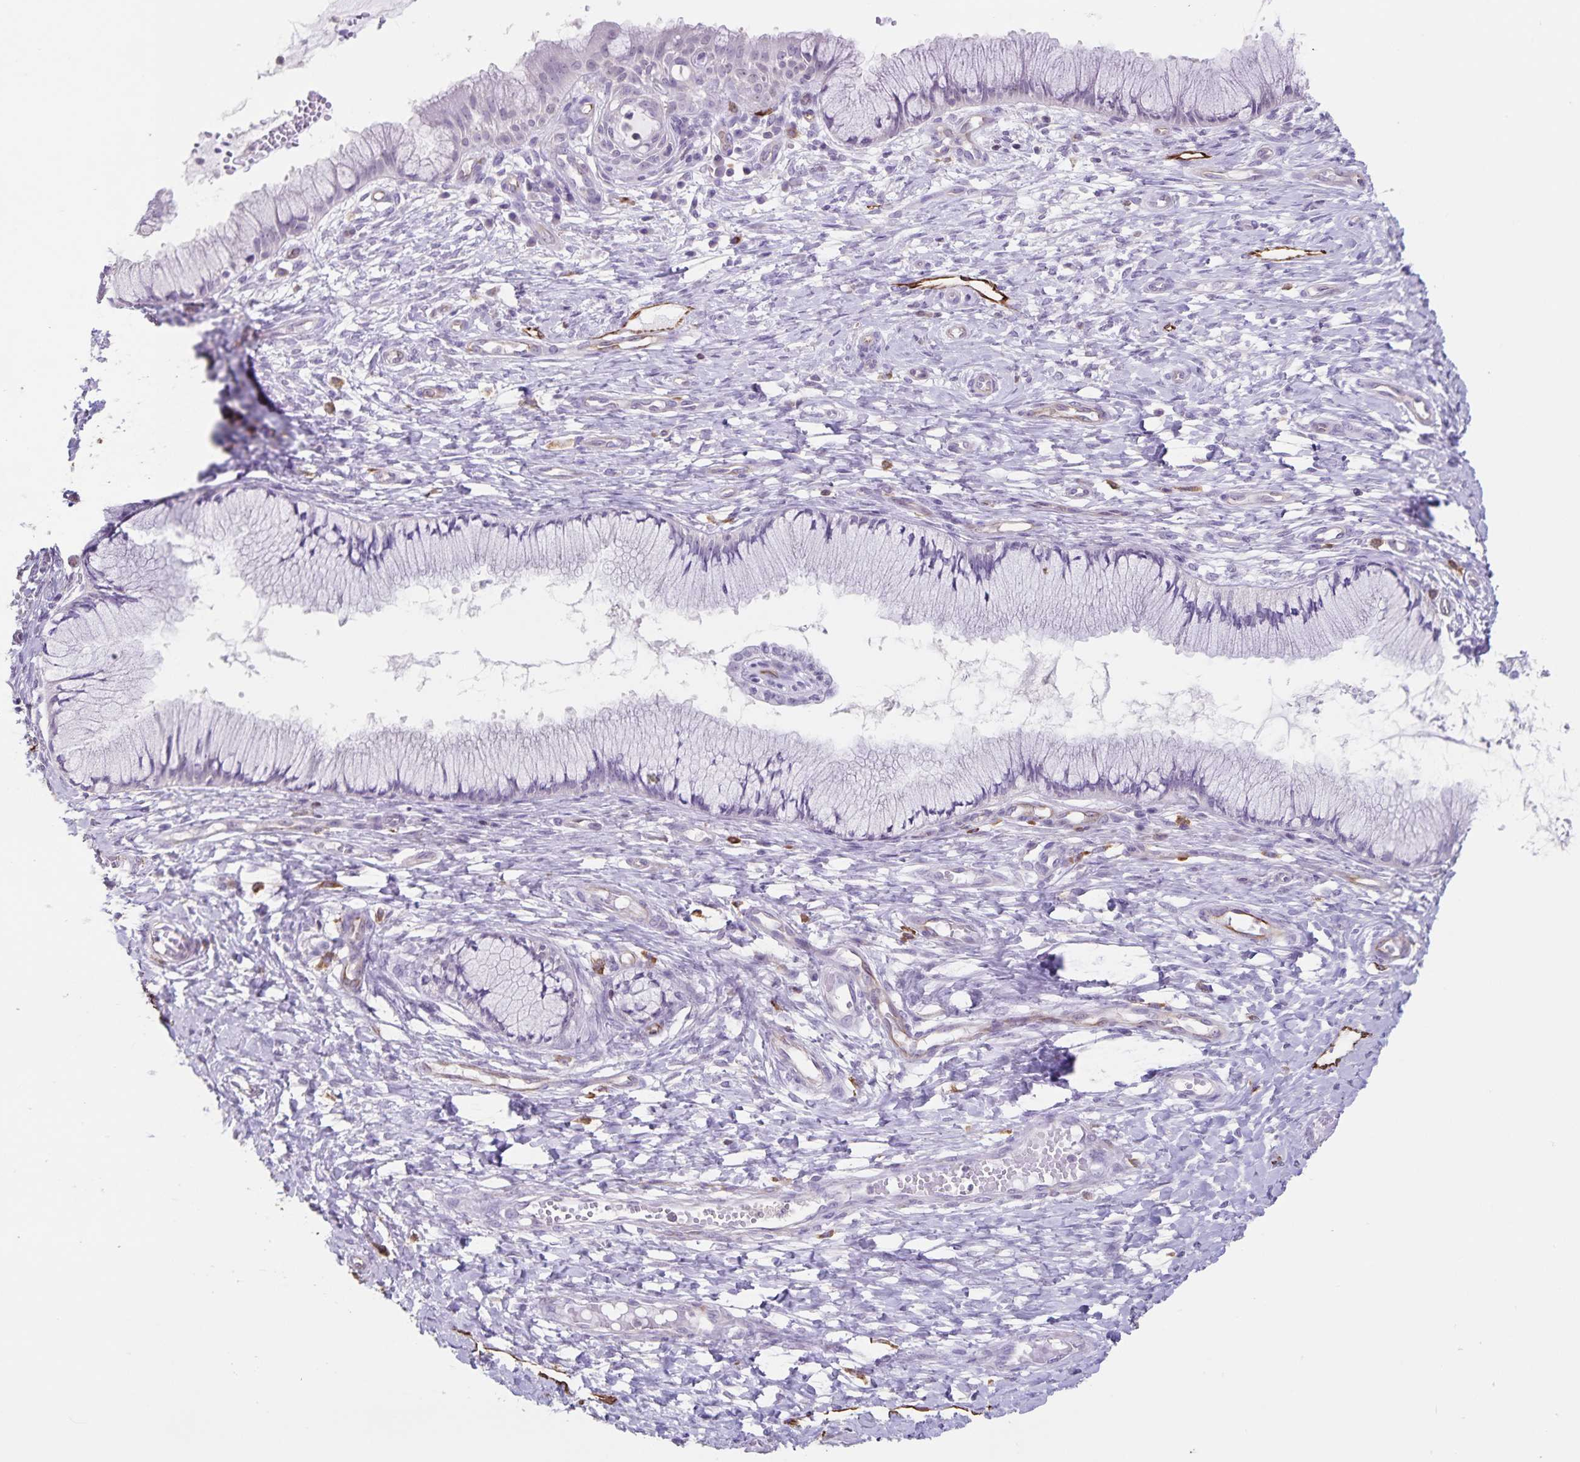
{"staining": {"intensity": "negative", "quantity": "none", "location": "none"}, "tissue": "cervix", "cell_type": "Glandular cells", "image_type": "normal", "snomed": [{"axis": "morphology", "description": "Normal tissue, NOS"}, {"axis": "topography", "description": "Cervix"}], "caption": "A high-resolution micrograph shows IHC staining of benign cervix, which displays no significant staining in glandular cells. (DAB immunohistochemistry (IHC), high magnification).", "gene": "SYNM", "patient": {"sex": "female", "age": 37}}